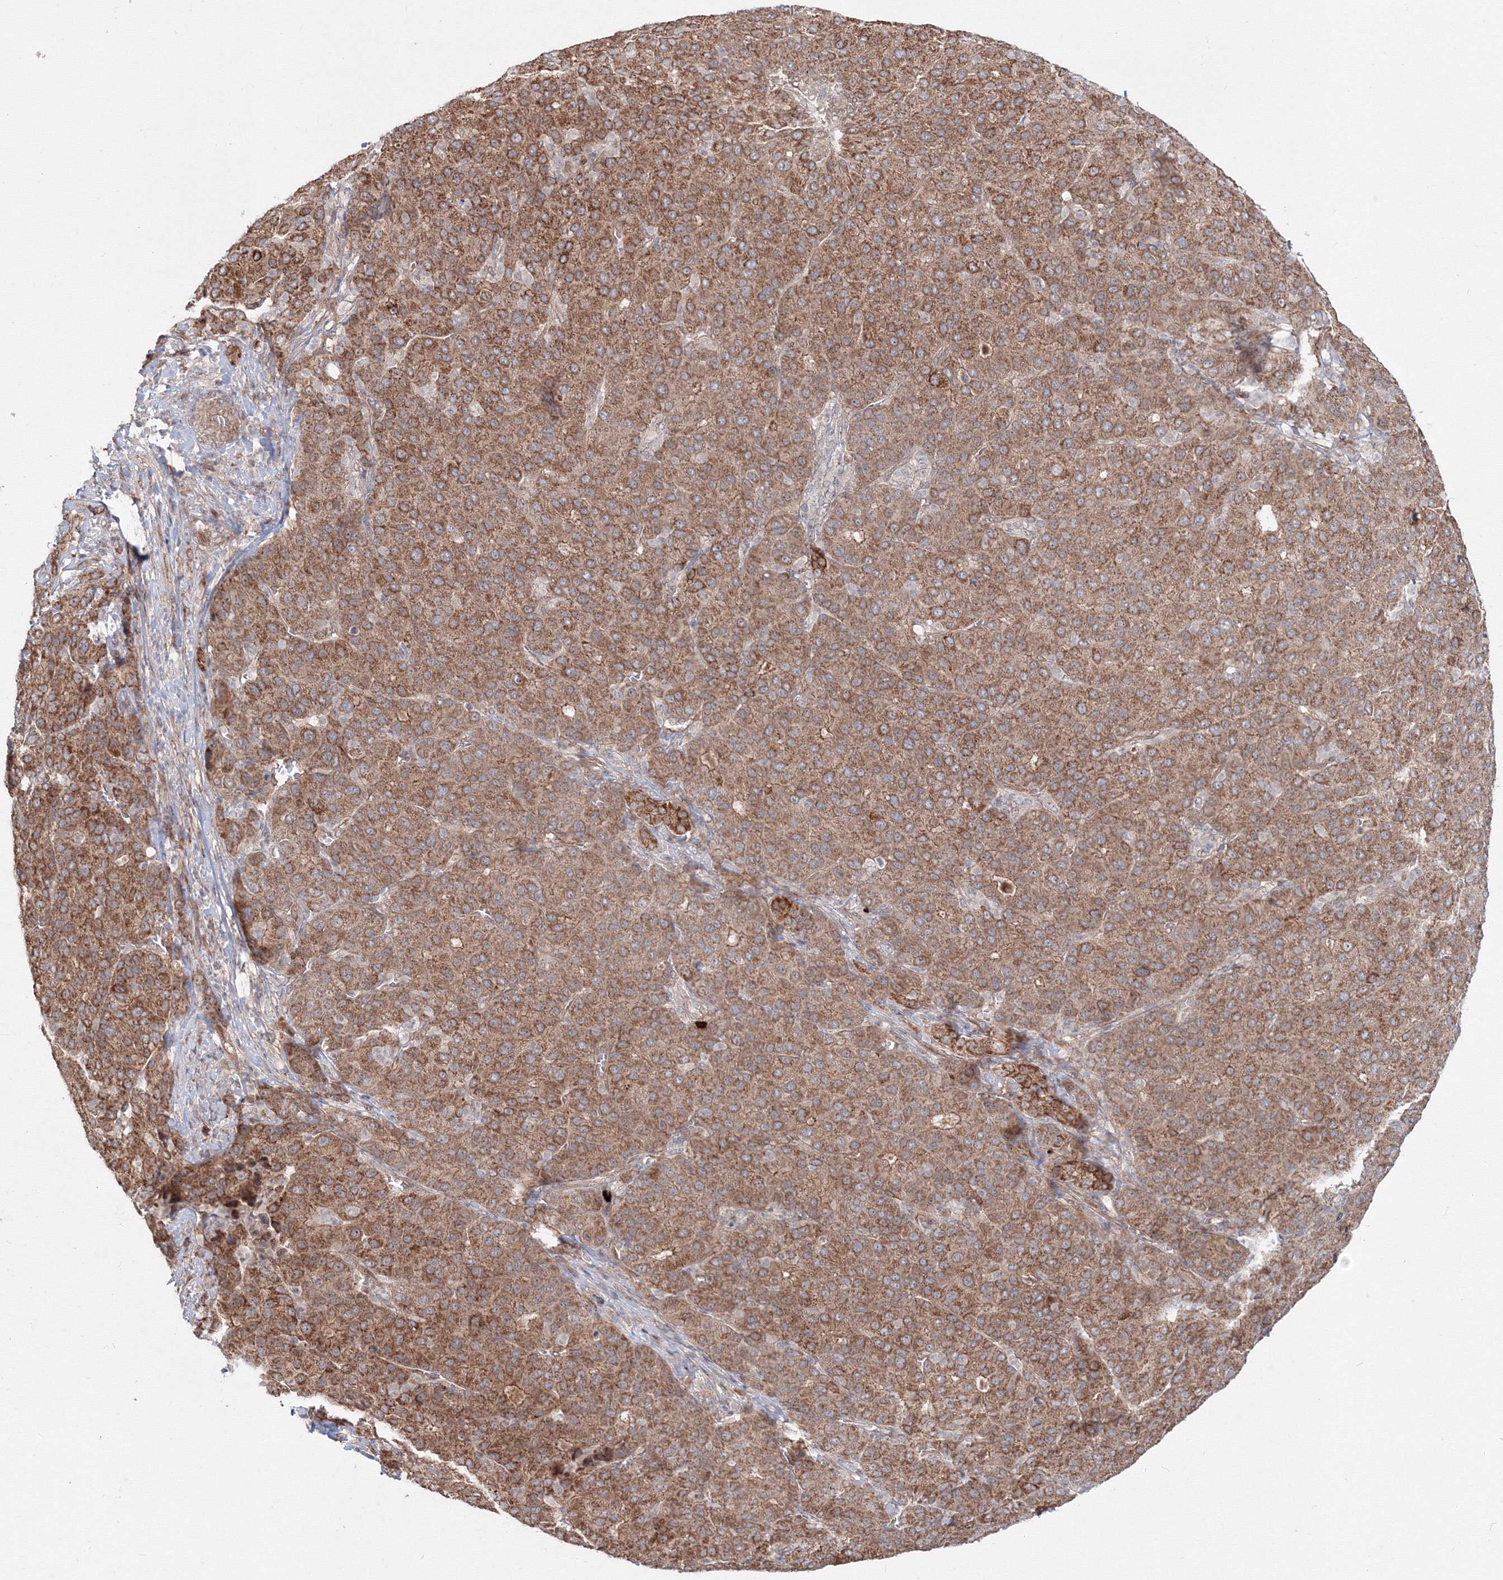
{"staining": {"intensity": "moderate", "quantity": ">75%", "location": "cytoplasmic/membranous"}, "tissue": "liver cancer", "cell_type": "Tumor cells", "image_type": "cancer", "snomed": [{"axis": "morphology", "description": "Carcinoma, Hepatocellular, NOS"}, {"axis": "topography", "description": "Liver"}], "caption": "Hepatocellular carcinoma (liver) was stained to show a protein in brown. There is medium levels of moderate cytoplasmic/membranous positivity in approximately >75% of tumor cells.", "gene": "SH3PXD2A", "patient": {"sex": "male", "age": 65}}